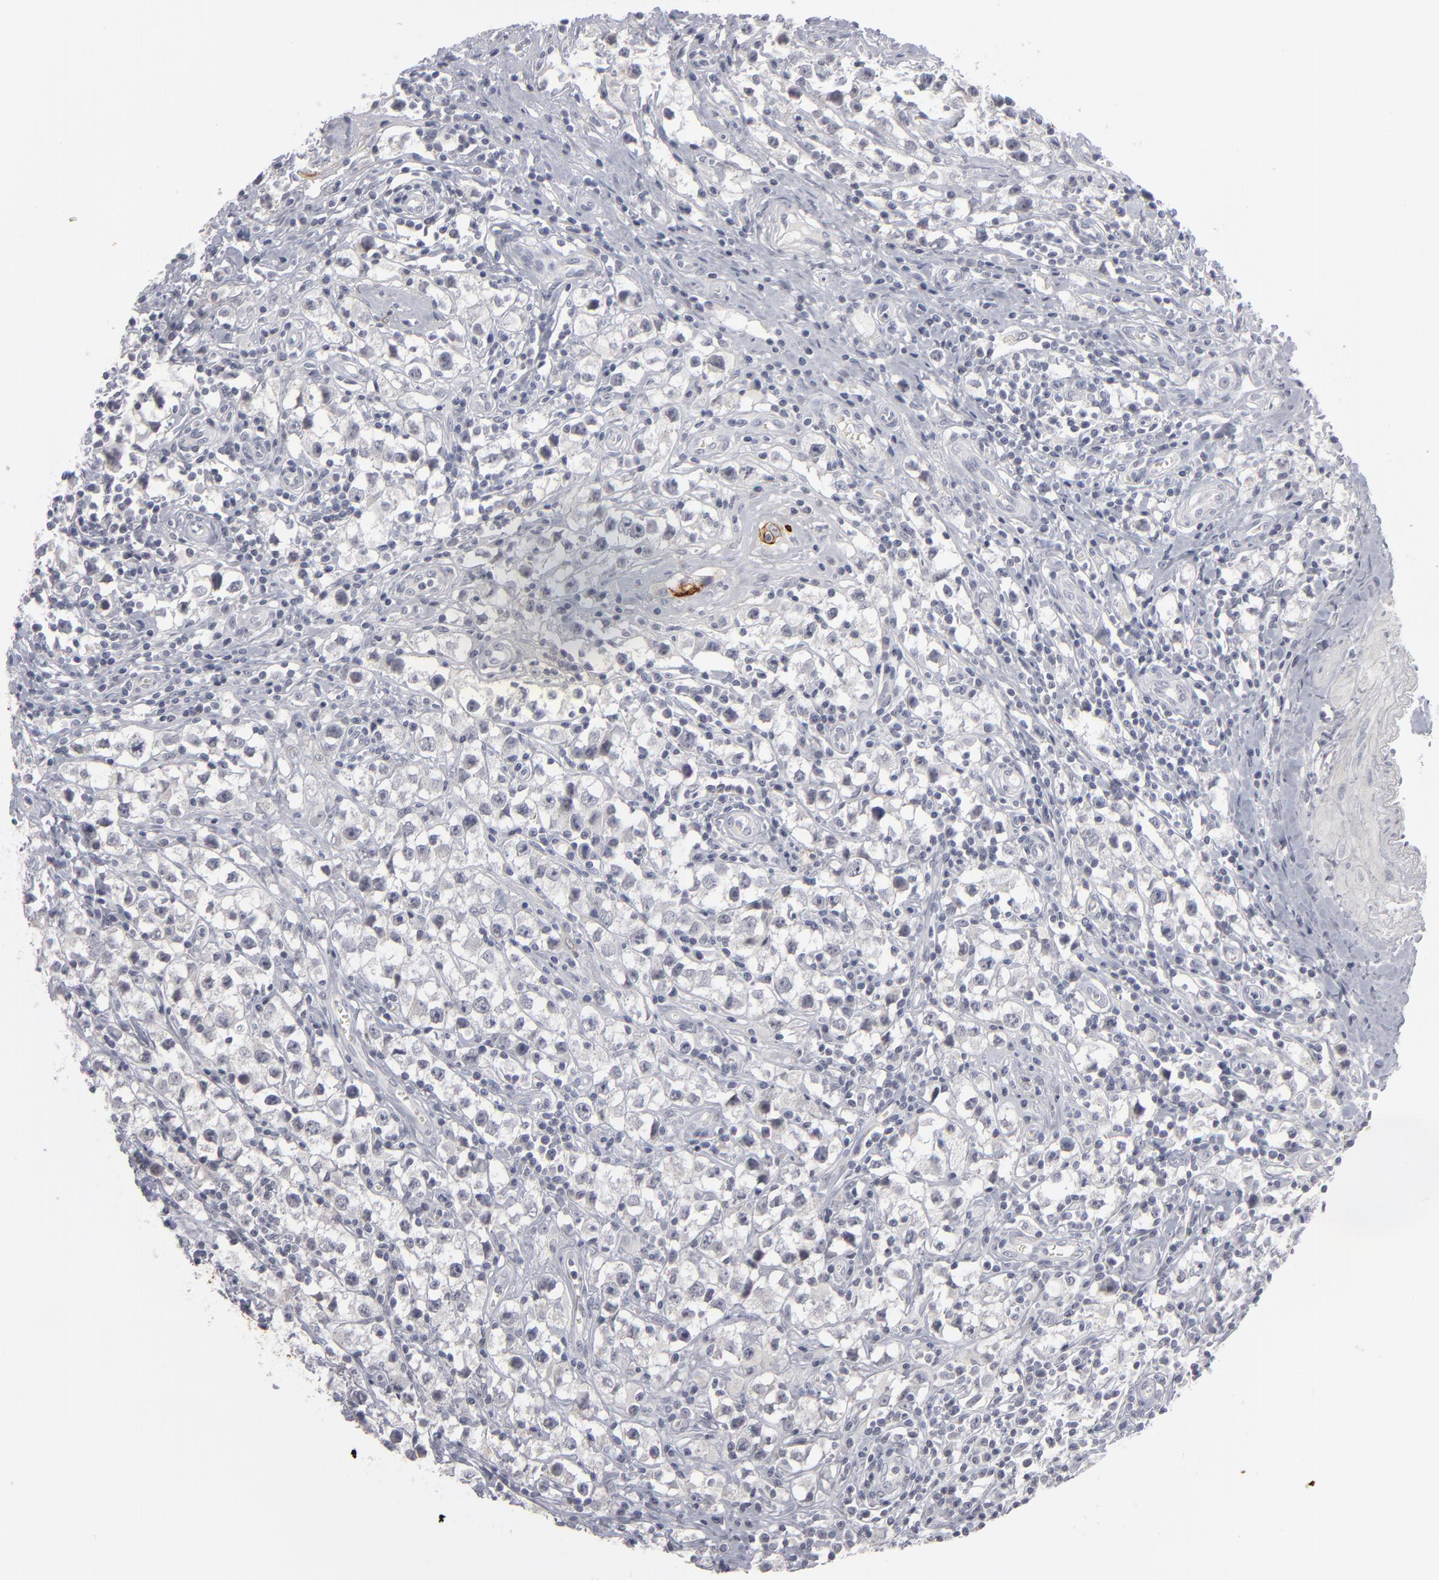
{"staining": {"intensity": "negative", "quantity": "none", "location": "none"}, "tissue": "testis cancer", "cell_type": "Tumor cells", "image_type": "cancer", "snomed": [{"axis": "morphology", "description": "Seminoma, NOS"}, {"axis": "topography", "description": "Testis"}], "caption": "Immunohistochemistry (IHC) of human seminoma (testis) reveals no staining in tumor cells.", "gene": "KIAA1210", "patient": {"sex": "male", "age": 35}}